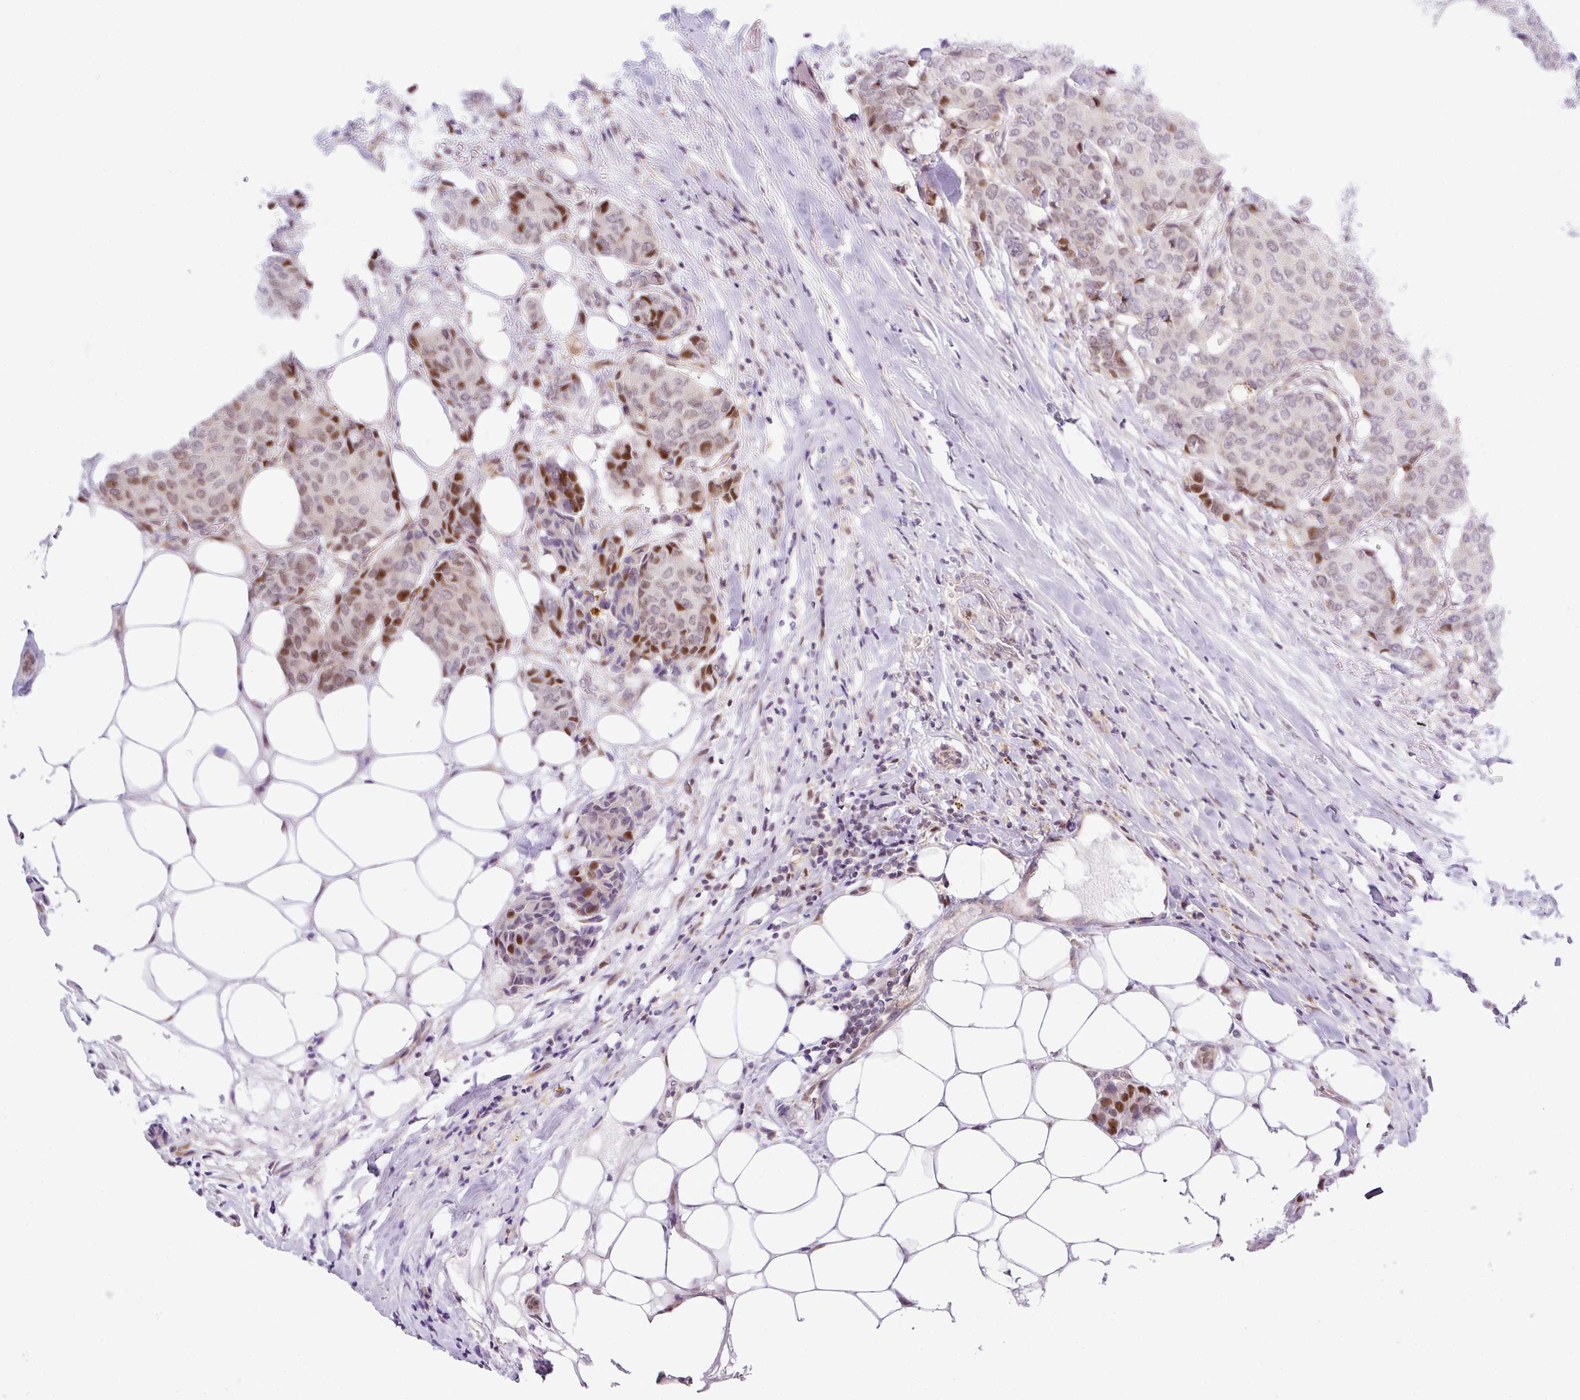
{"staining": {"intensity": "moderate", "quantity": "<25%", "location": "nuclear"}, "tissue": "breast cancer", "cell_type": "Tumor cells", "image_type": "cancer", "snomed": [{"axis": "morphology", "description": "Duct carcinoma"}, {"axis": "topography", "description": "Breast"}], "caption": "IHC (DAB (3,3'-diaminobenzidine)) staining of human invasive ductal carcinoma (breast) shows moderate nuclear protein staining in about <25% of tumor cells.", "gene": "NDUFB2", "patient": {"sex": "female", "age": 75}}